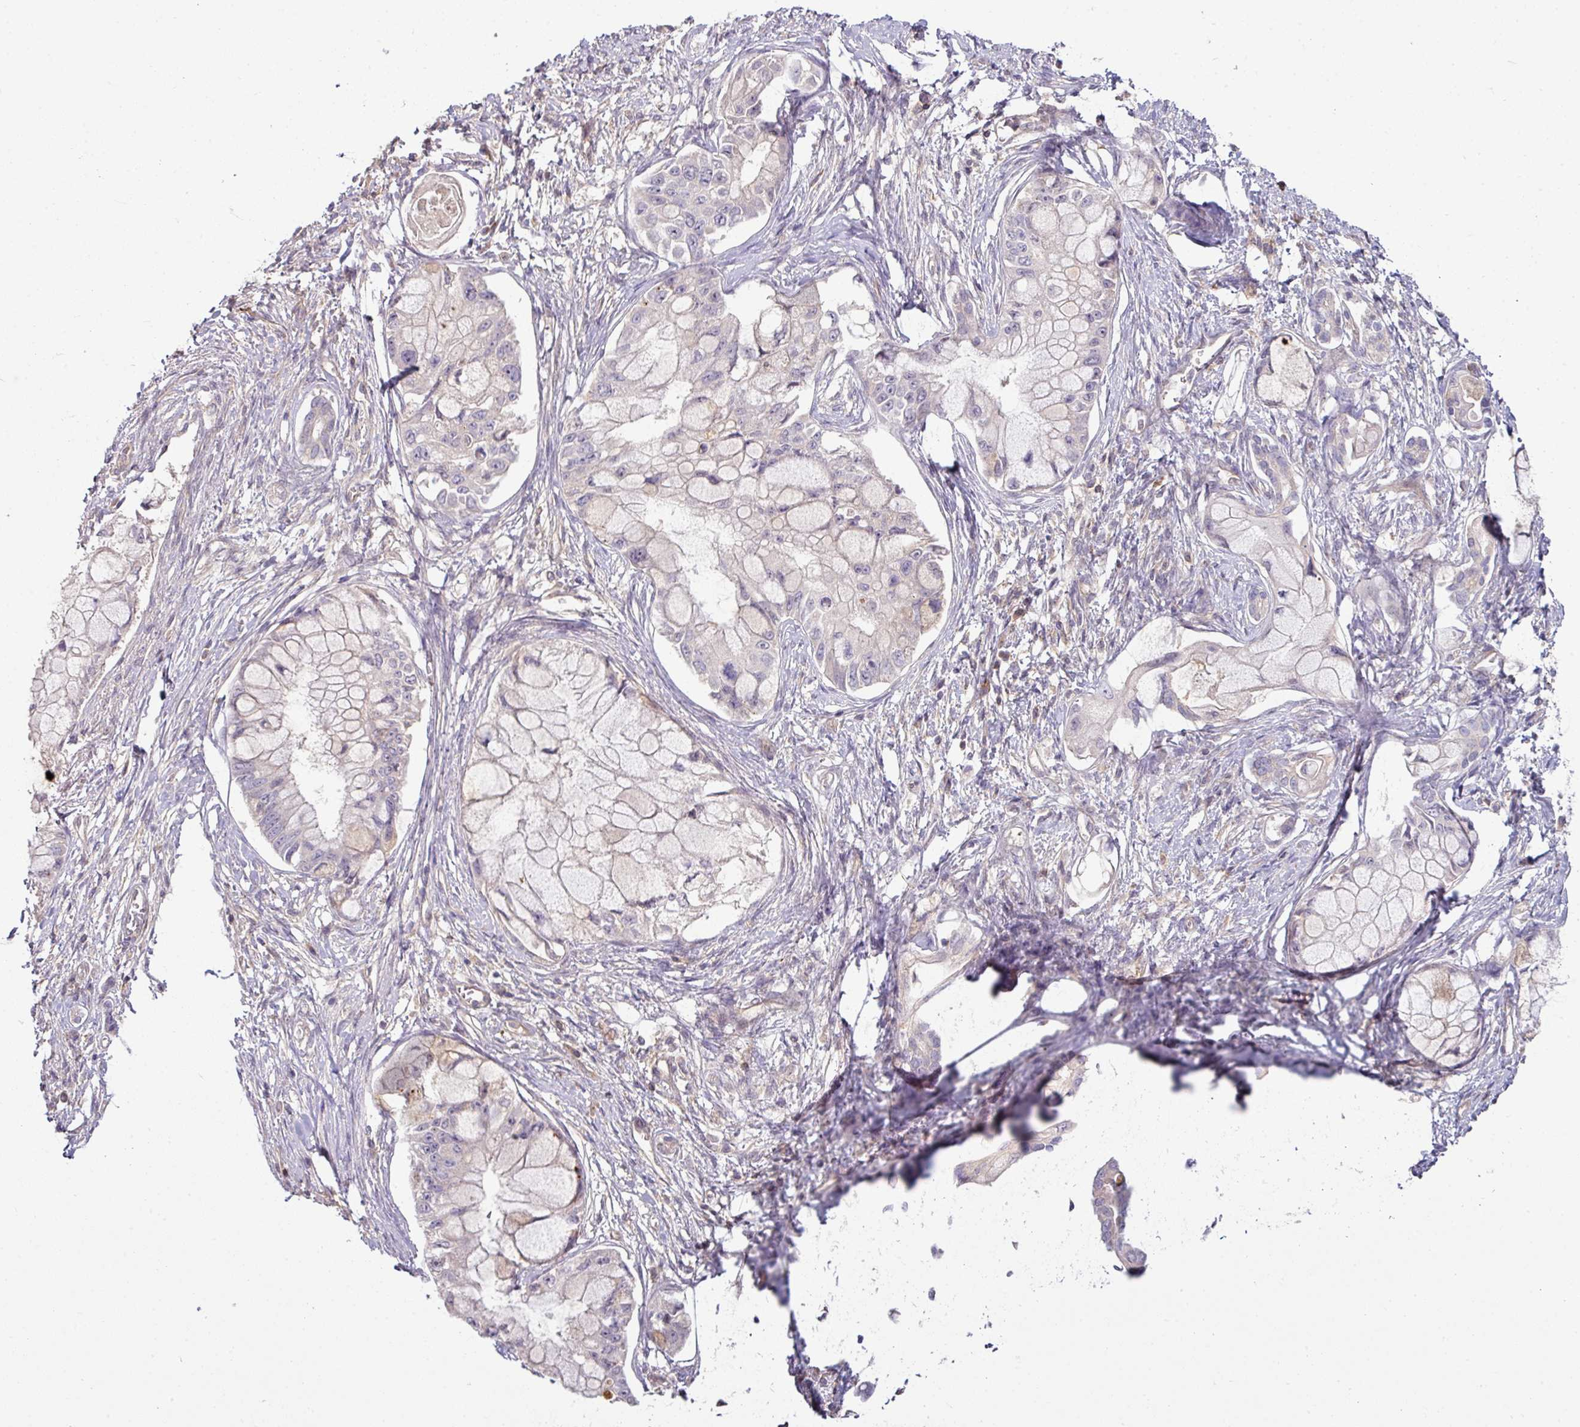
{"staining": {"intensity": "negative", "quantity": "none", "location": "none"}, "tissue": "pancreatic cancer", "cell_type": "Tumor cells", "image_type": "cancer", "snomed": [{"axis": "morphology", "description": "Adenocarcinoma, NOS"}, {"axis": "topography", "description": "Pancreas"}], "caption": "The histopathology image demonstrates no significant positivity in tumor cells of pancreatic cancer.", "gene": "SLAMF6", "patient": {"sex": "male", "age": 48}}